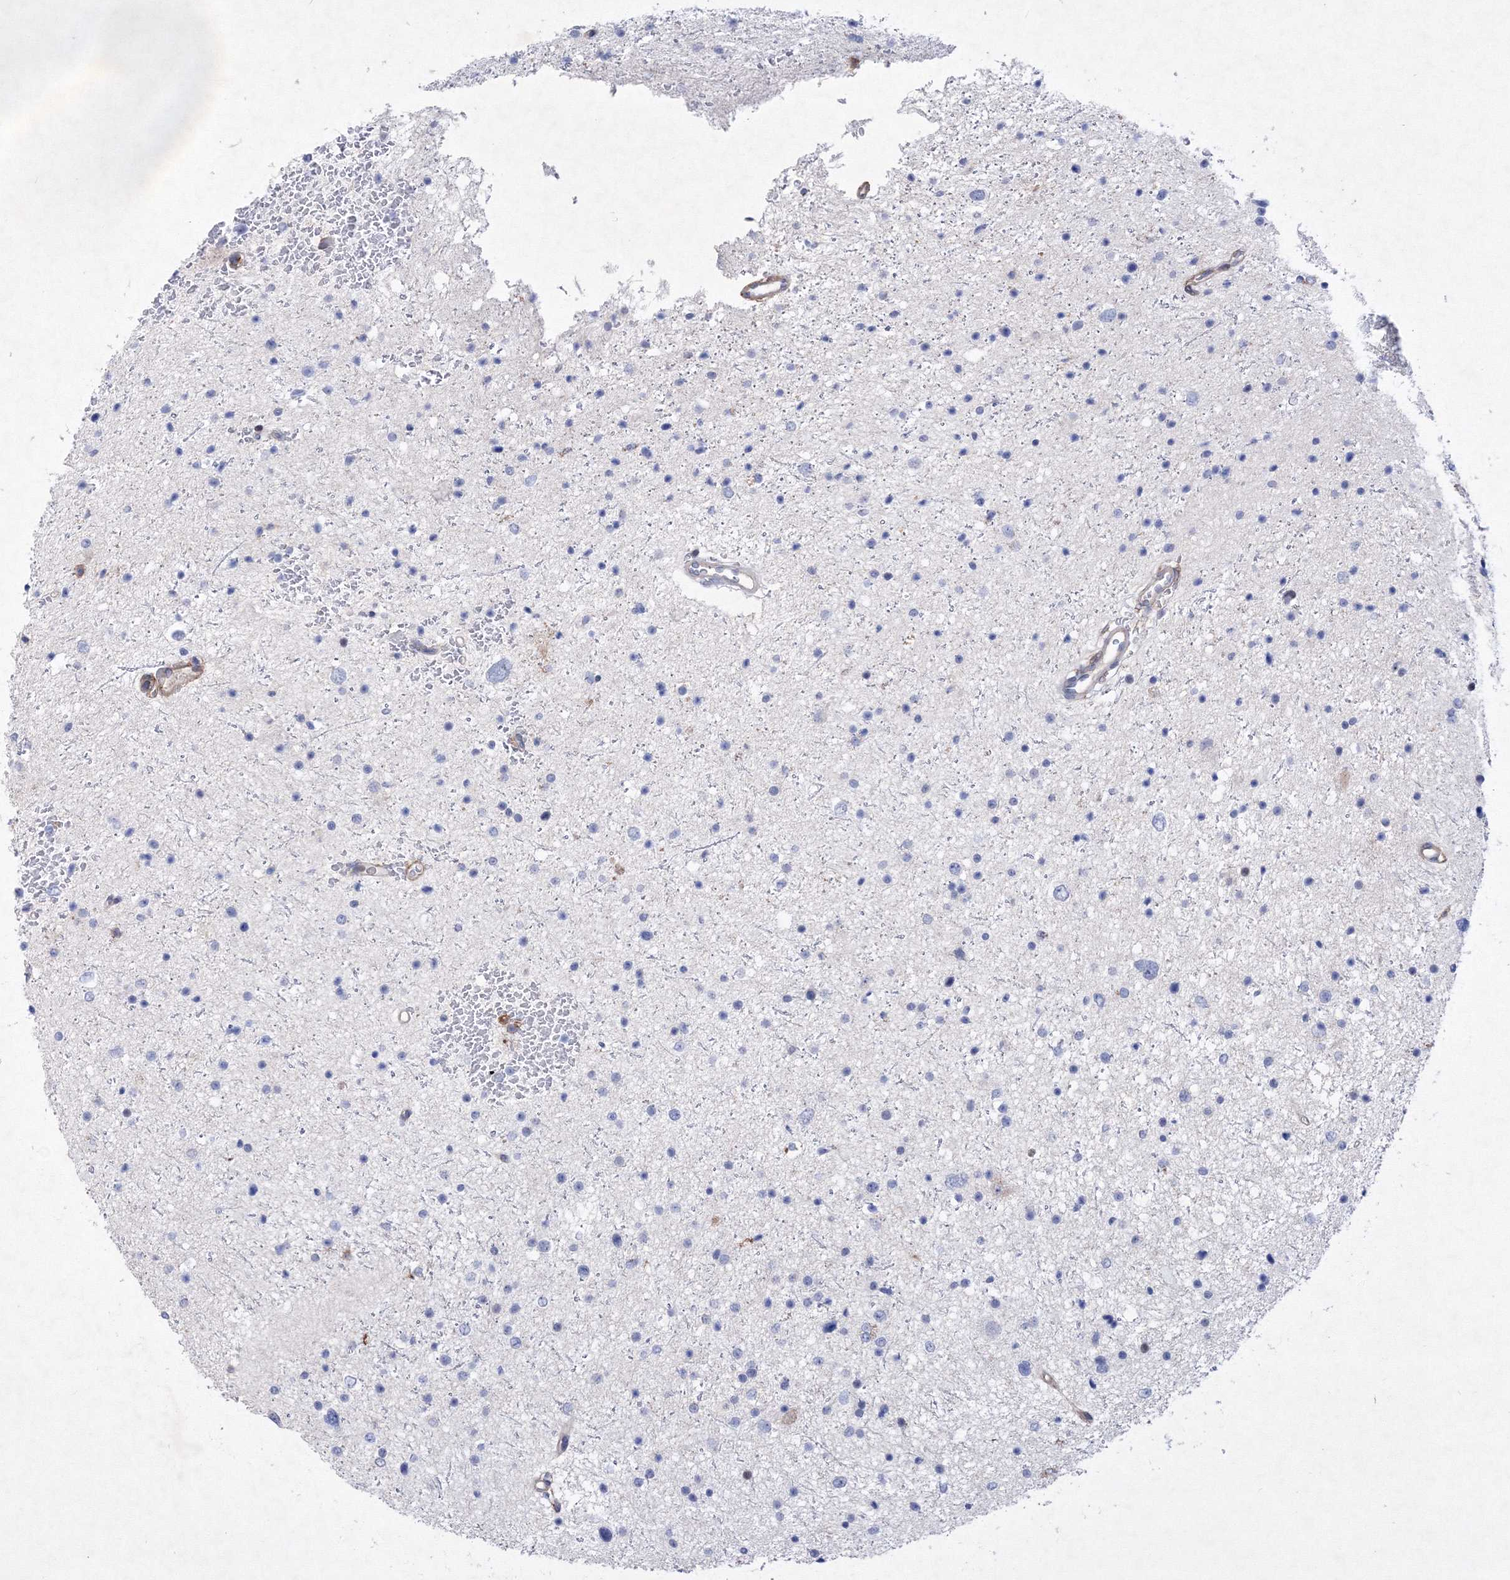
{"staining": {"intensity": "negative", "quantity": "none", "location": "none"}, "tissue": "glioma", "cell_type": "Tumor cells", "image_type": "cancer", "snomed": [{"axis": "morphology", "description": "Glioma, malignant, Low grade"}, {"axis": "topography", "description": "Brain"}], "caption": "An image of glioma stained for a protein shows no brown staining in tumor cells.", "gene": "RNPEPL1", "patient": {"sex": "female", "age": 37}}